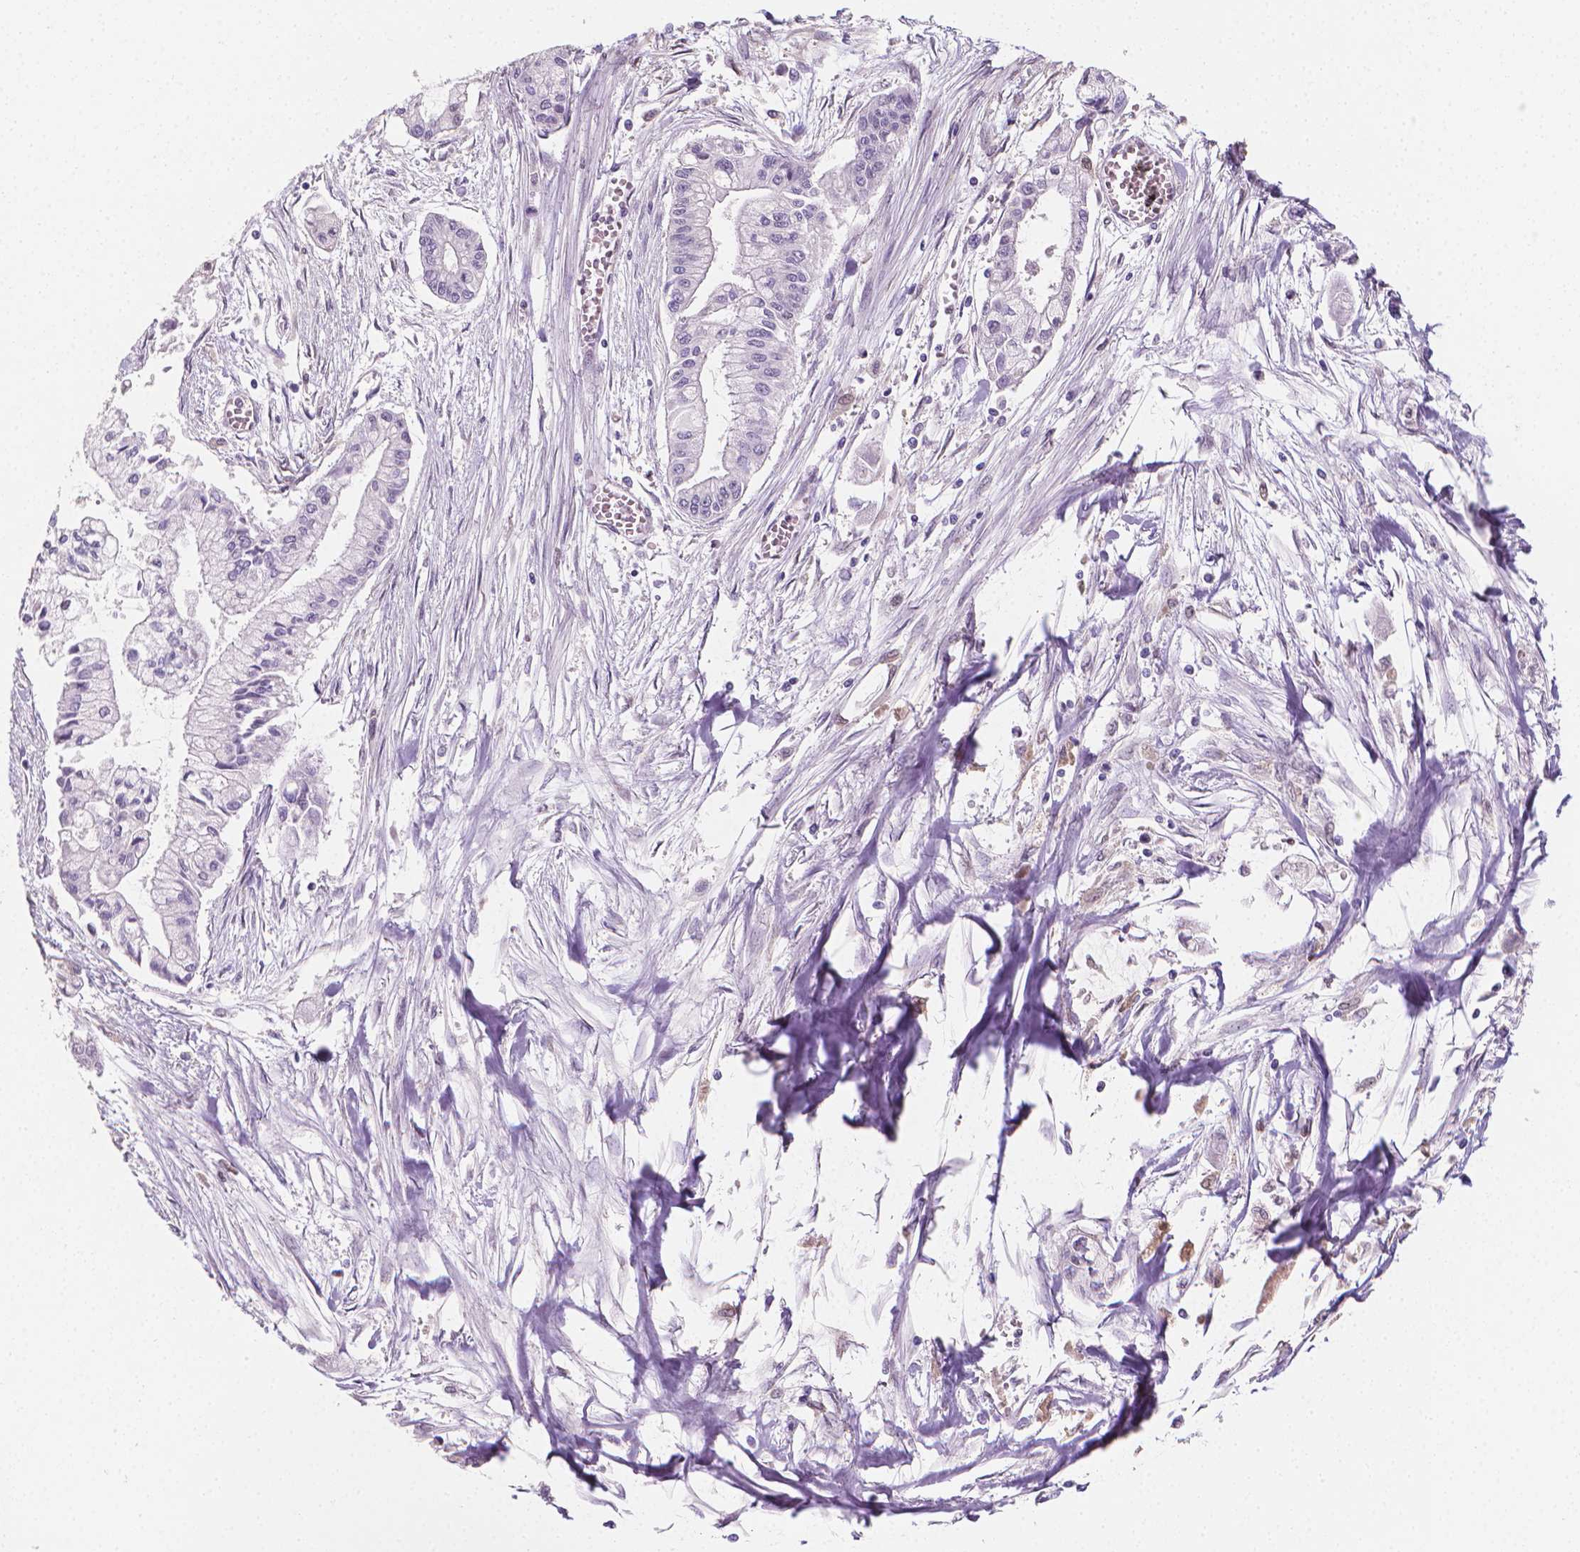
{"staining": {"intensity": "negative", "quantity": "none", "location": "none"}, "tissue": "pancreatic cancer", "cell_type": "Tumor cells", "image_type": "cancer", "snomed": [{"axis": "morphology", "description": "Adenocarcinoma, NOS"}, {"axis": "topography", "description": "Pancreas"}], "caption": "Protein analysis of pancreatic cancer (adenocarcinoma) demonstrates no significant positivity in tumor cells.", "gene": "TNFAIP2", "patient": {"sex": "male", "age": 54}}